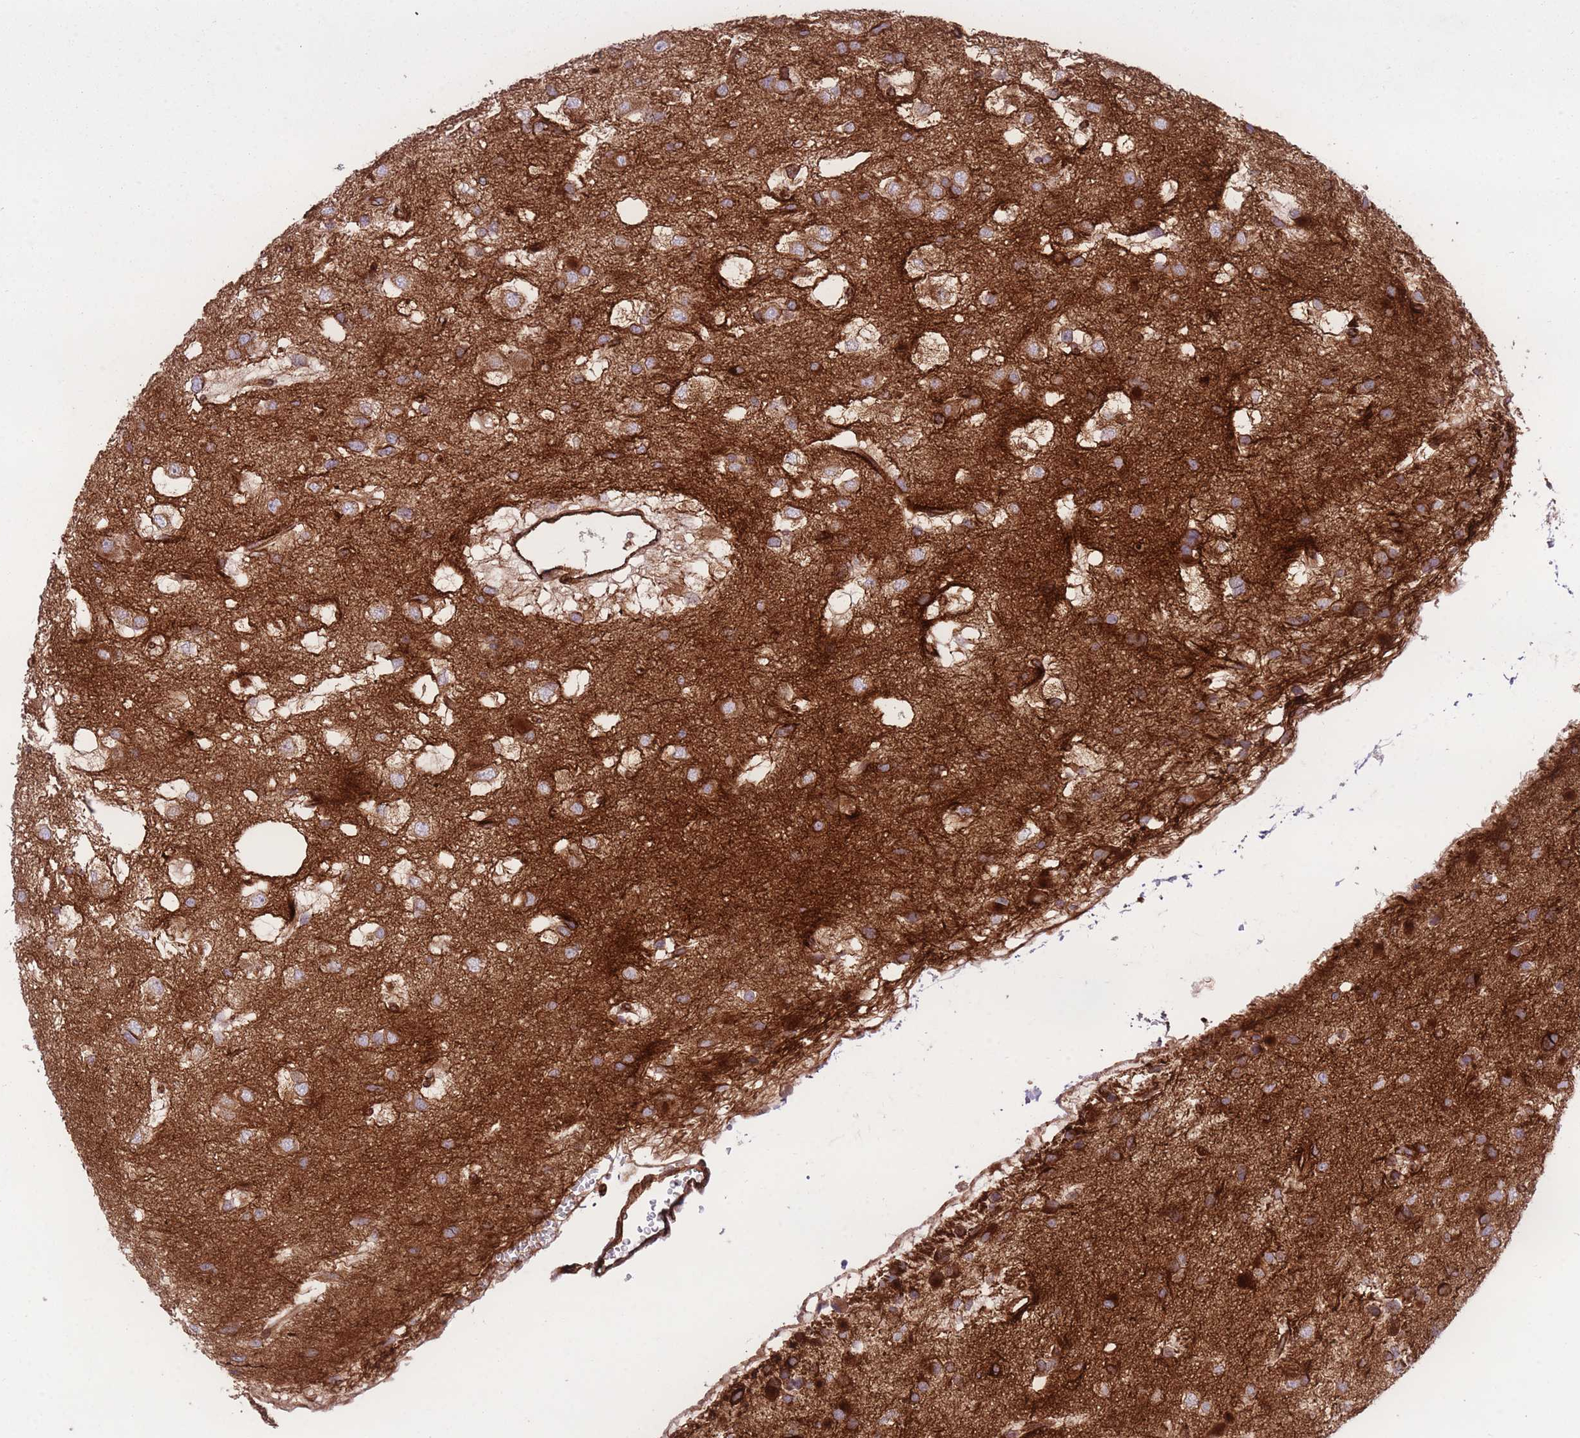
{"staining": {"intensity": "moderate", "quantity": ">75%", "location": "cytoplasmic/membranous"}, "tissue": "glioma", "cell_type": "Tumor cells", "image_type": "cancer", "snomed": [{"axis": "morphology", "description": "Glioma, malignant, High grade"}, {"axis": "topography", "description": "Brain"}], "caption": "Immunohistochemical staining of human high-grade glioma (malignant) shows moderate cytoplasmic/membranous protein positivity in approximately >75% of tumor cells. (IHC, brightfield microscopy, high magnification).", "gene": "CISH", "patient": {"sex": "male", "age": 53}}